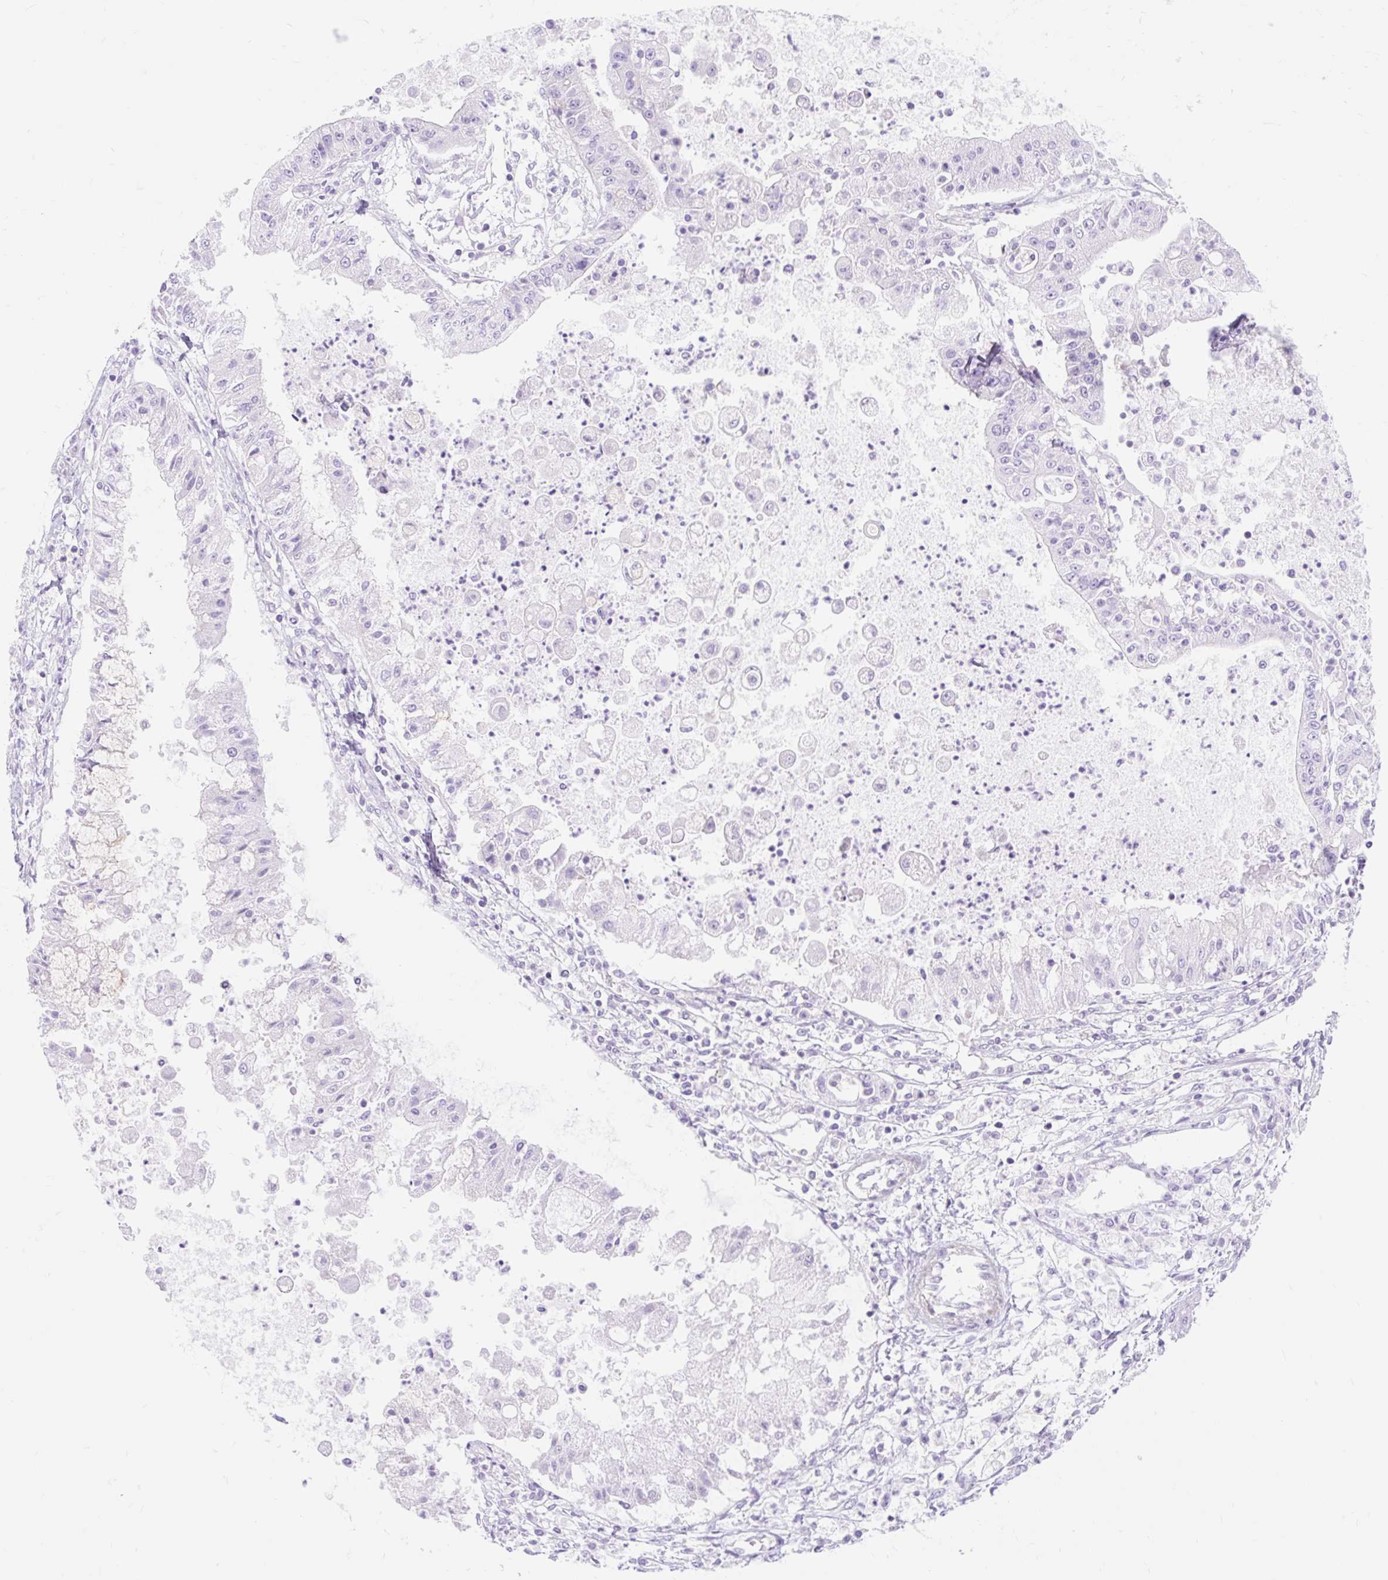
{"staining": {"intensity": "negative", "quantity": "none", "location": "none"}, "tissue": "ovarian cancer", "cell_type": "Tumor cells", "image_type": "cancer", "snomed": [{"axis": "morphology", "description": "Cystadenocarcinoma, mucinous, NOS"}, {"axis": "topography", "description": "Ovary"}], "caption": "High magnification brightfield microscopy of ovarian cancer stained with DAB (brown) and counterstained with hematoxylin (blue): tumor cells show no significant positivity.", "gene": "SLC28A1", "patient": {"sex": "female", "age": 70}}